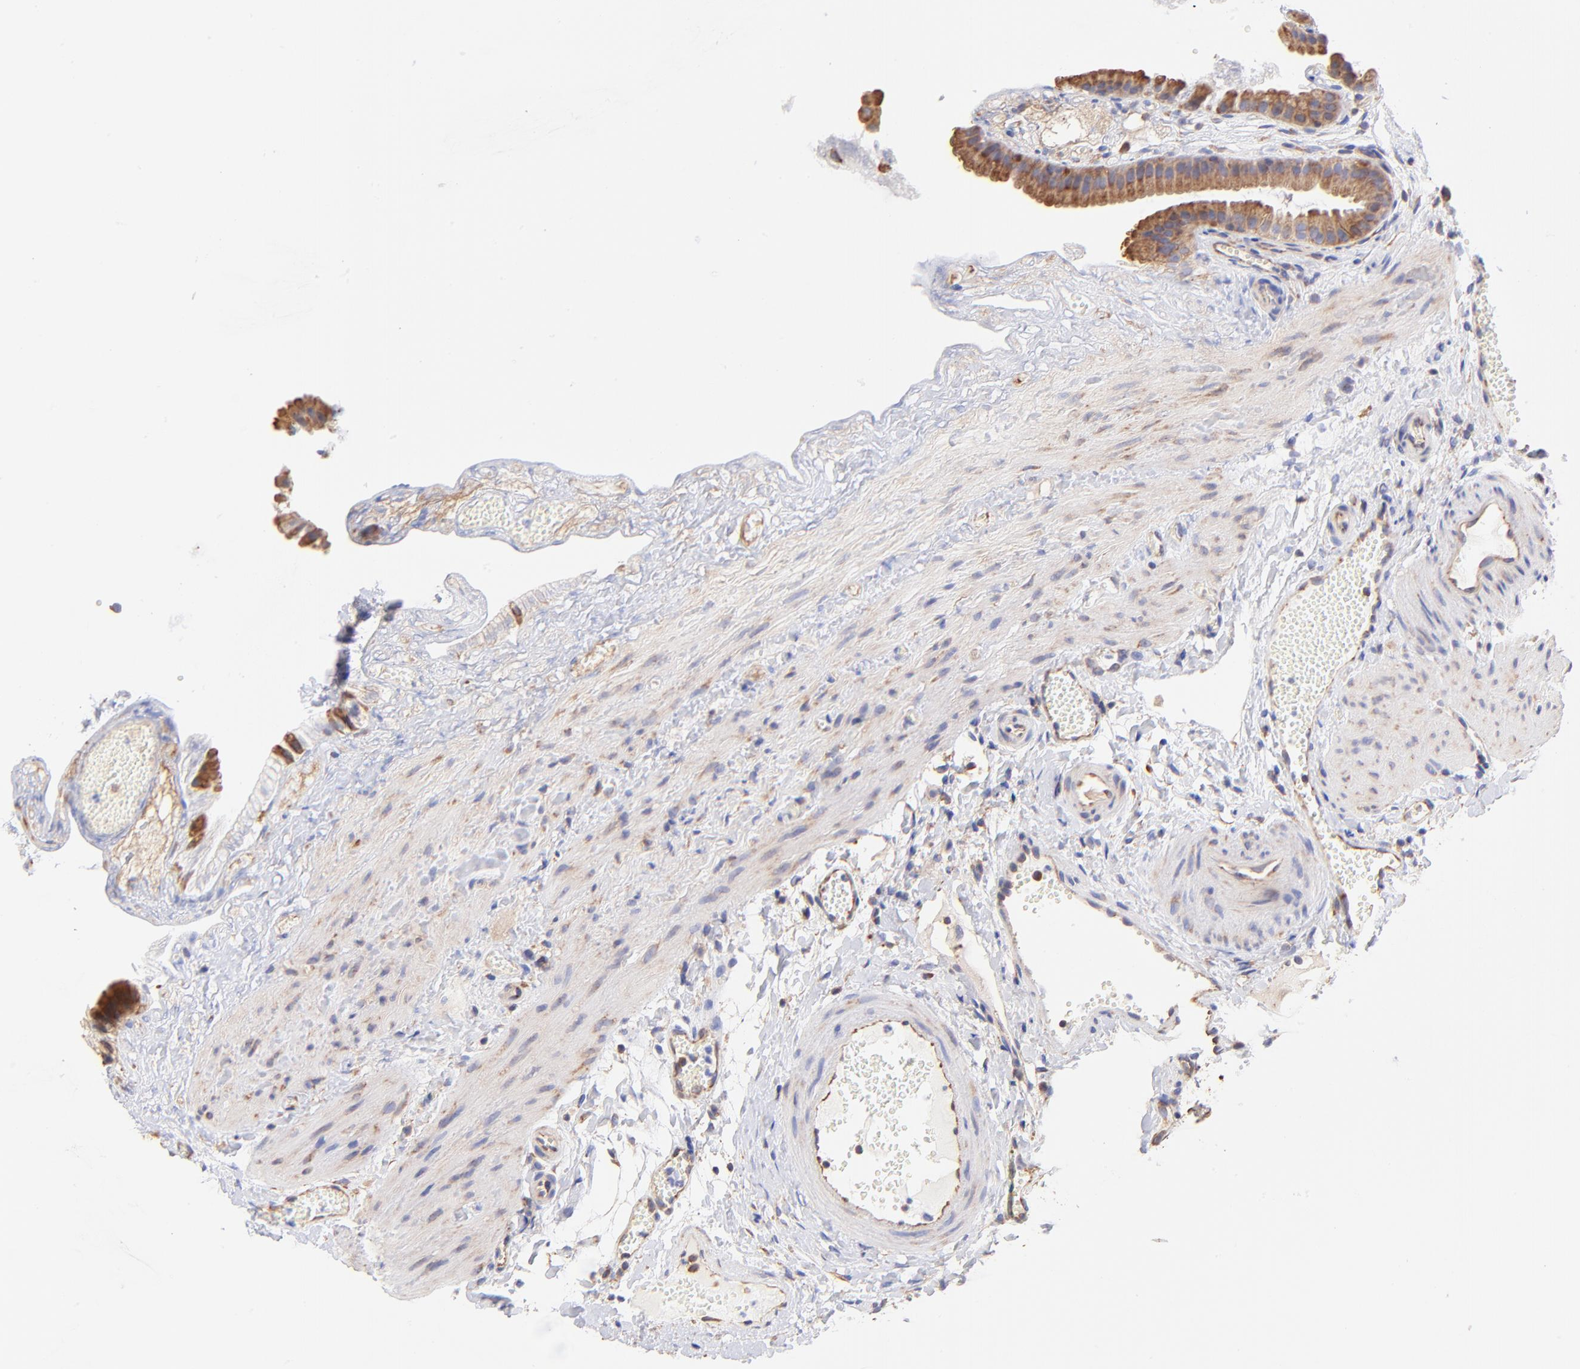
{"staining": {"intensity": "moderate", "quantity": ">75%", "location": "cytoplasmic/membranous"}, "tissue": "gallbladder", "cell_type": "Glandular cells", "image_type": "normal", "snomed": [{"axis": "morphology", "description": "Normal tissue, NOS"}, {"axis": "topography", "description": "Gallbladder"}], "caption": "Moderate cytoplasmic/membranous expression is present in approximately >75% of glandular cells in unremarkable gallbladder. Immunohistochemistry stains the protein in brown and the nuclei are stained blue.", "gene": "RPL30", "patient": {"sex": "female", "age": 24}}